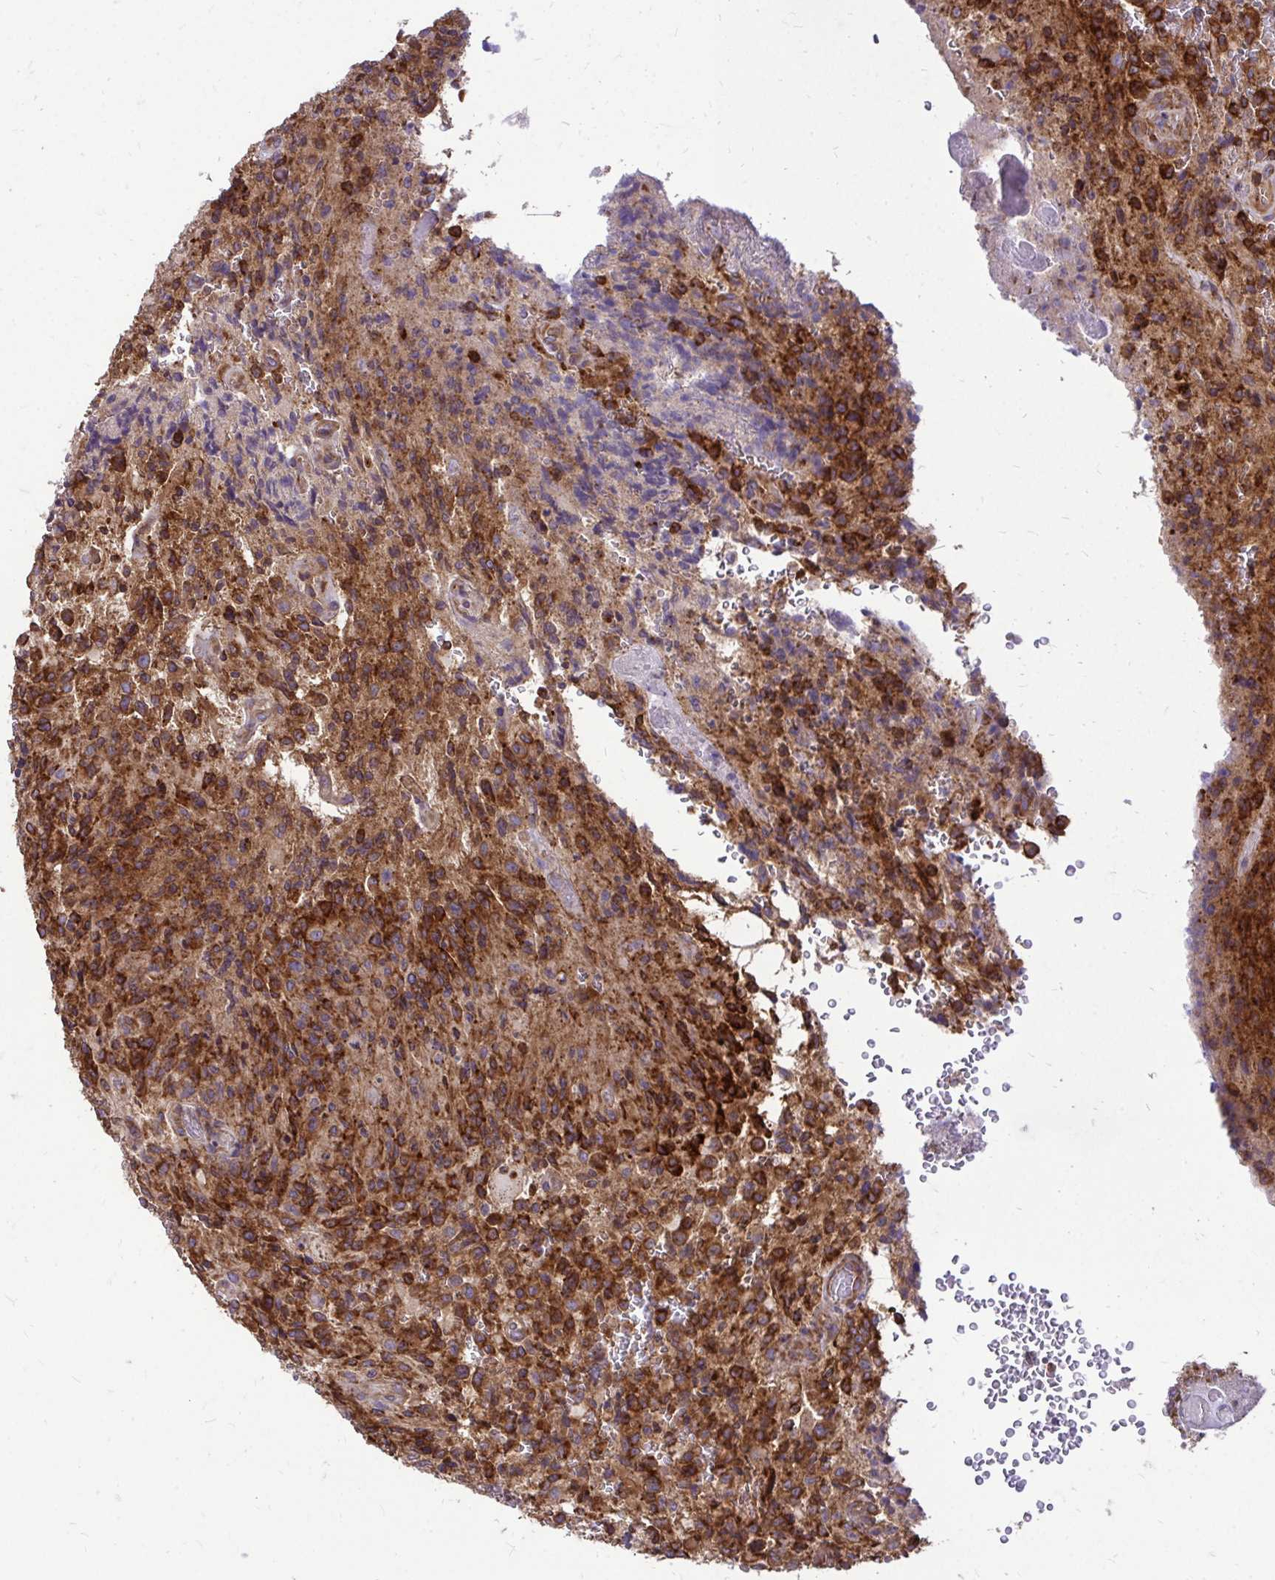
{"staining": {"intensity": "strong", "quantity": ">75%", "location": "cytoplasmic/membranous"}, "tissue": "glioma", "cell_type": "Tumor cells", "image_type": "cancer", "snomed": [{"axis": "morphology", "description": "Normal tissue, NOS"}, {"axis": "morphology", "description": "Glioma, malignant, High grade"}, {"axis": "topography", "description": "Cerebral cortex"}], "caption": "Human glioma stained with a protein marker reveals strong staining in tumor cells.", "gene": "FMR1", "patient": {"sex": "male", "age": 56}}